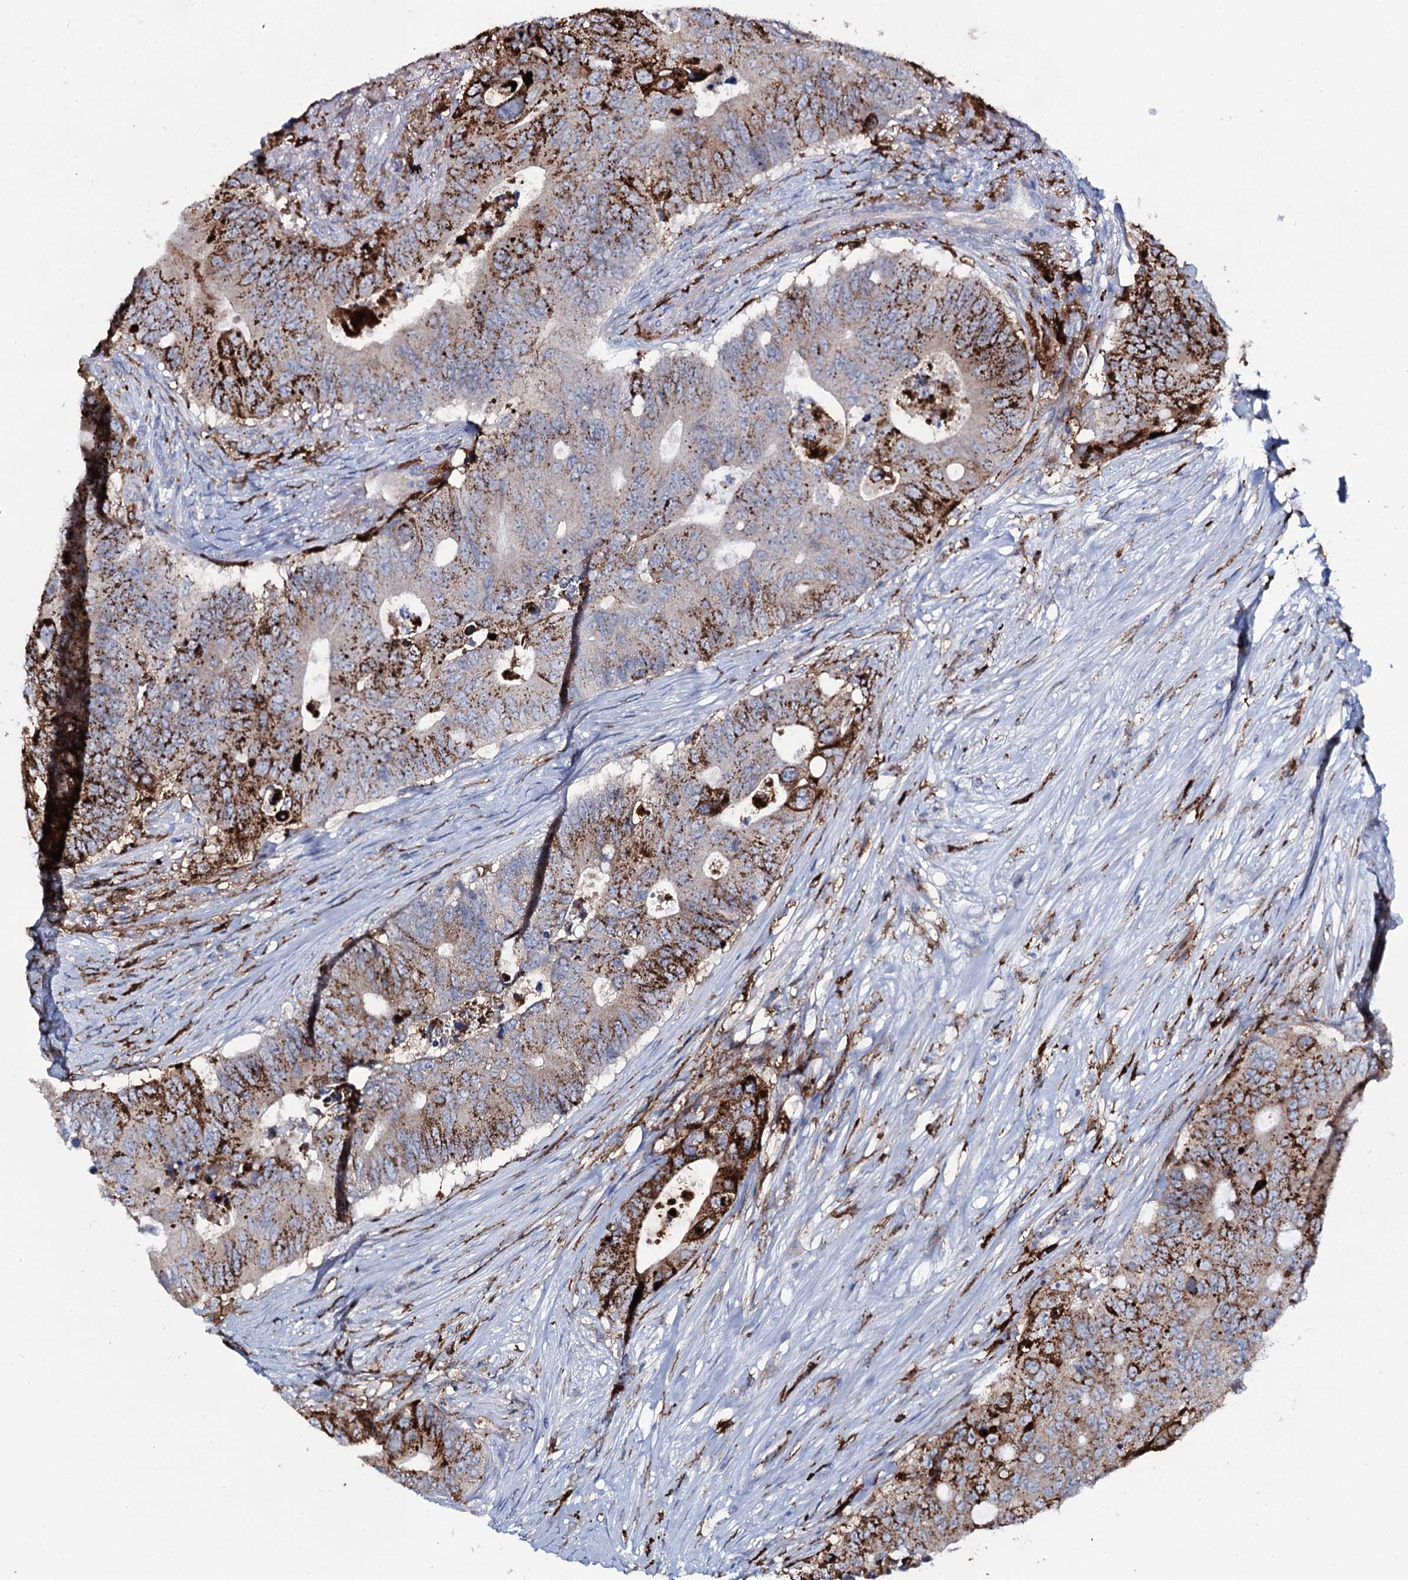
{"staining": {"intensity": "strong", "quantity": "25%-75%", "location": "cytoplasmic/membranous"}, "tissue": "colorectal cancer", "cell_type": "Tumor cells", "image_type": "cancer", "snomed": [{"axis": "morphology", "description": "Adenocarcinoma, NOS"}, {"axis": "topography", "description": "Colon"}], "caption": "Immunohistochemistry of human adenocarcinoma (colorectal) displays high levels of strong cytoplasmic/membranous expression in about 25%-75% of tumor cells. (Brightfield microscopy of DAB IHC at high magnification).", "gene": "OSBPL2", "patient": {"sex": "male", "age": 71}}